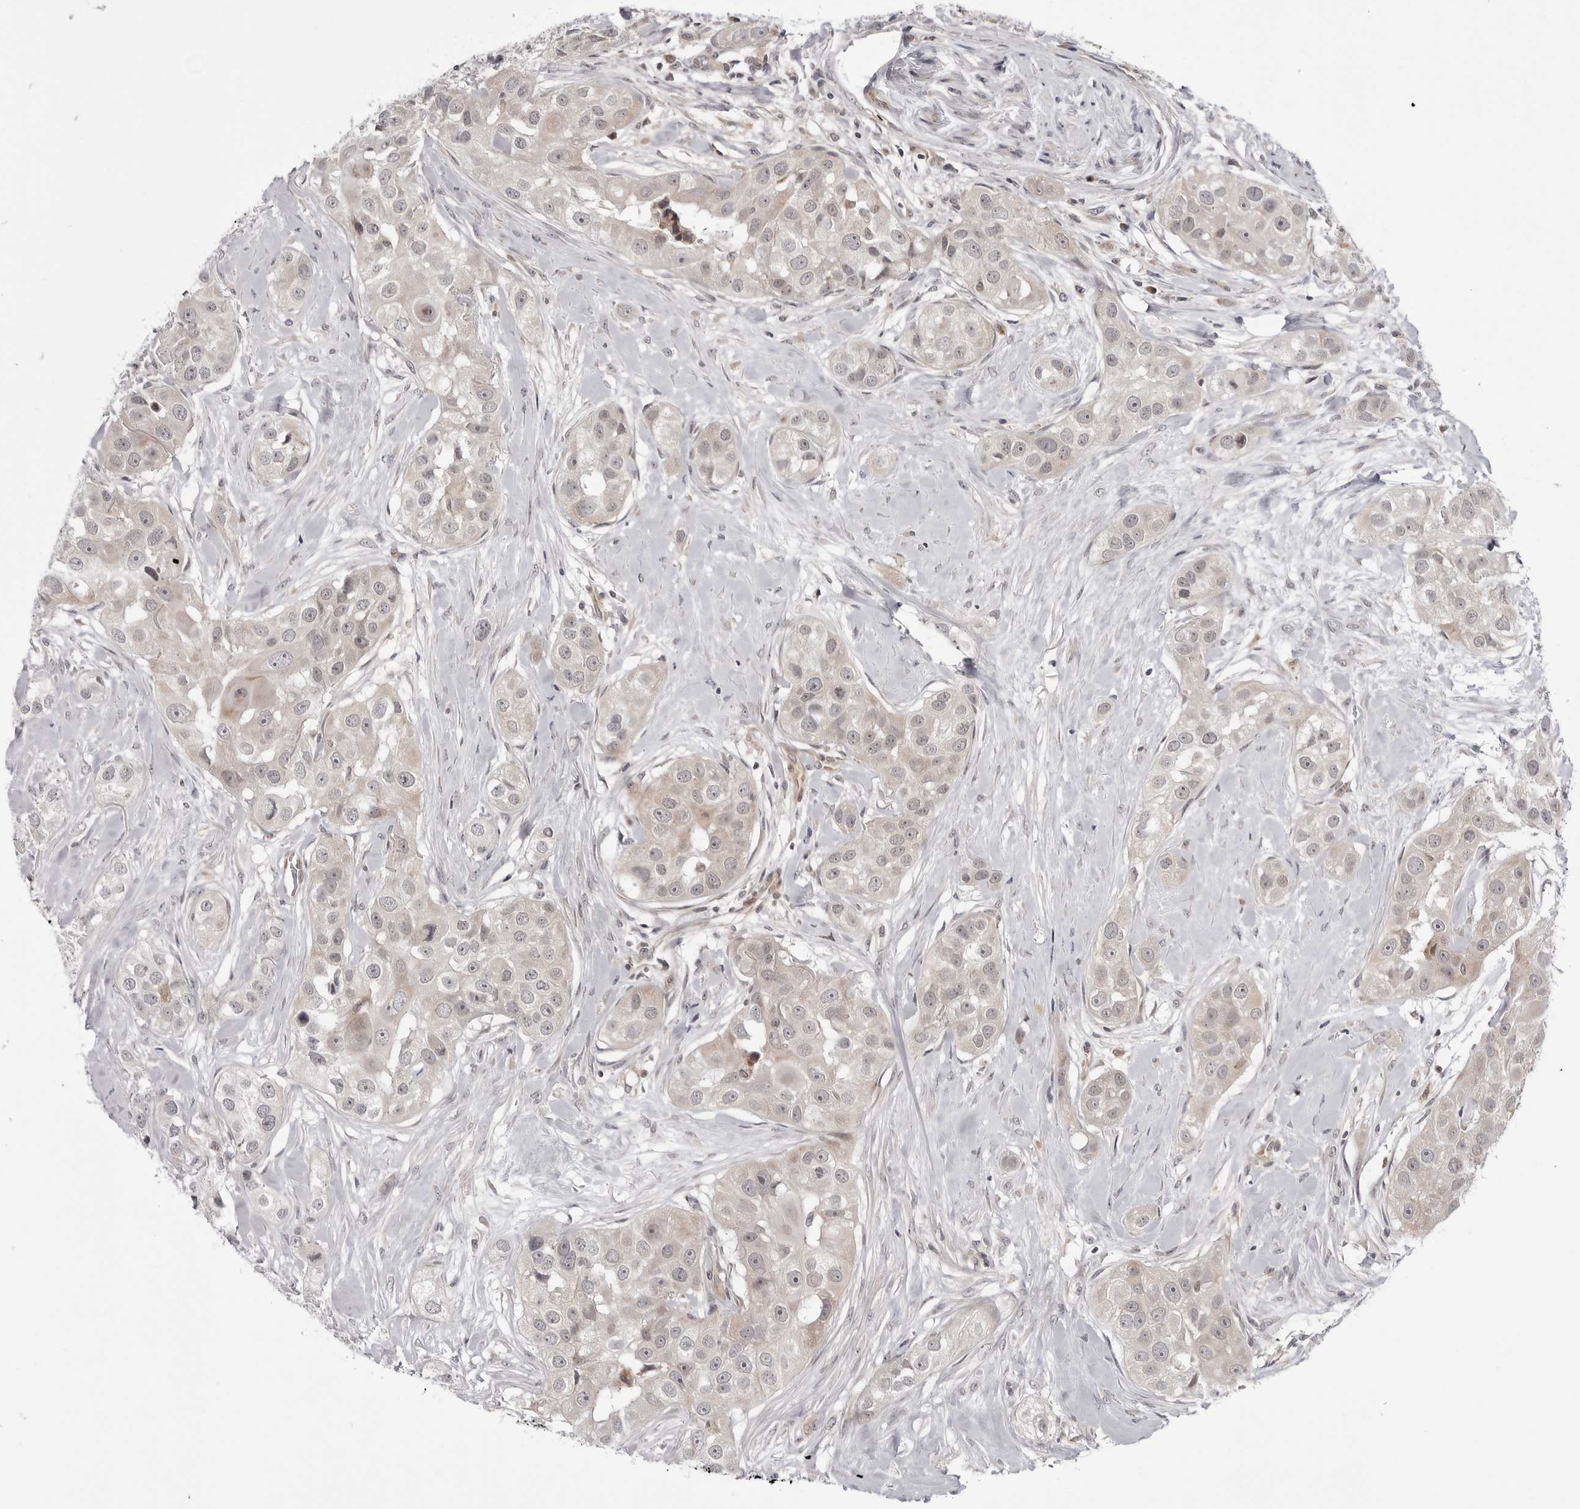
{"staining": {"intensity": "weak", "quantity": "25%-75%", "location": "cytoplasmic/membranous"}, "tissue": "head and neck cancer", "cell_type": "Tumor cells", "image_type": "cancer", "snomed": [{"axis": "morphology", "description": "Normal tissue, NOS"}, {"axis": "morphology", "description": "Squamous cell carcinoma, NOS"}, {"axis": "topography", "description": "Skeletal muscle"}, {"axis": "topography", "description": "Head-Neck"}], "caption": "Protein analysis of head and neck cancer (squamous cell carcinoma) tissue demonstrates weak cytoplasmic/membranous staining in approximately 25%-75% of tumor cells. (Brightfield microscopy of DAB IHC at high magnification).", "gene": "CCDC18", "patient": {"sex": "male", "age": 51}}